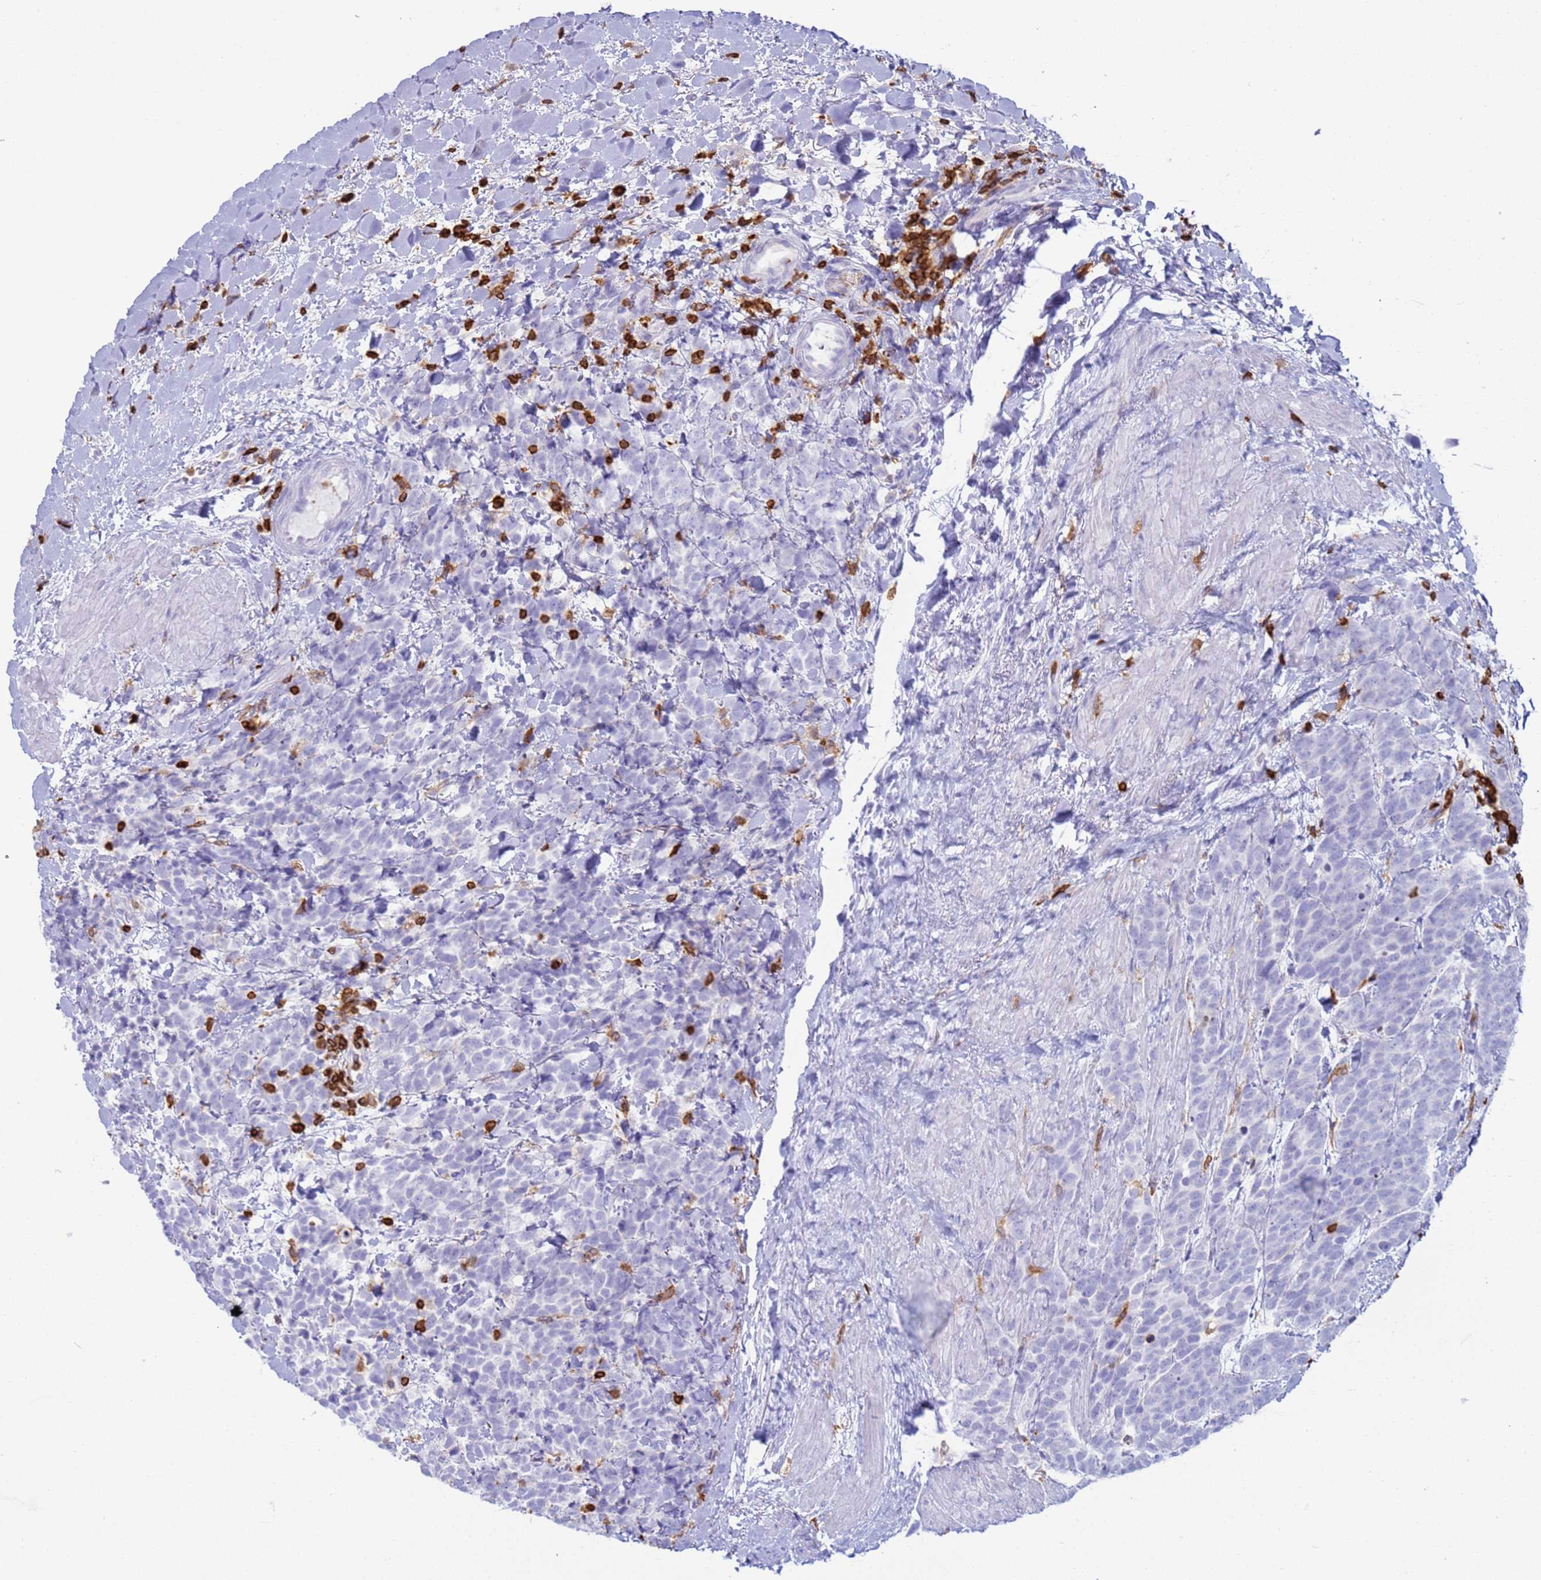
{"staining": {"intensity": "negative", "quantity": "none", "location": "none"}, "tissue": "urothelial cancer", "cell_type": "Tumor cells", "image_type": "cancer", "snomed": [{"axis": "morphology", "description": "Urothelial carcinoma, High grade"}, {"axis": "topography", "description": "Urinary bladder"}], "caption": "Urothelial carcinoma (high-grade) was stained to show a protein in brown. There is no significant expression in tumor cells.", "gene": "IRF5", "patient": {"sex": "female", "age": 82}}